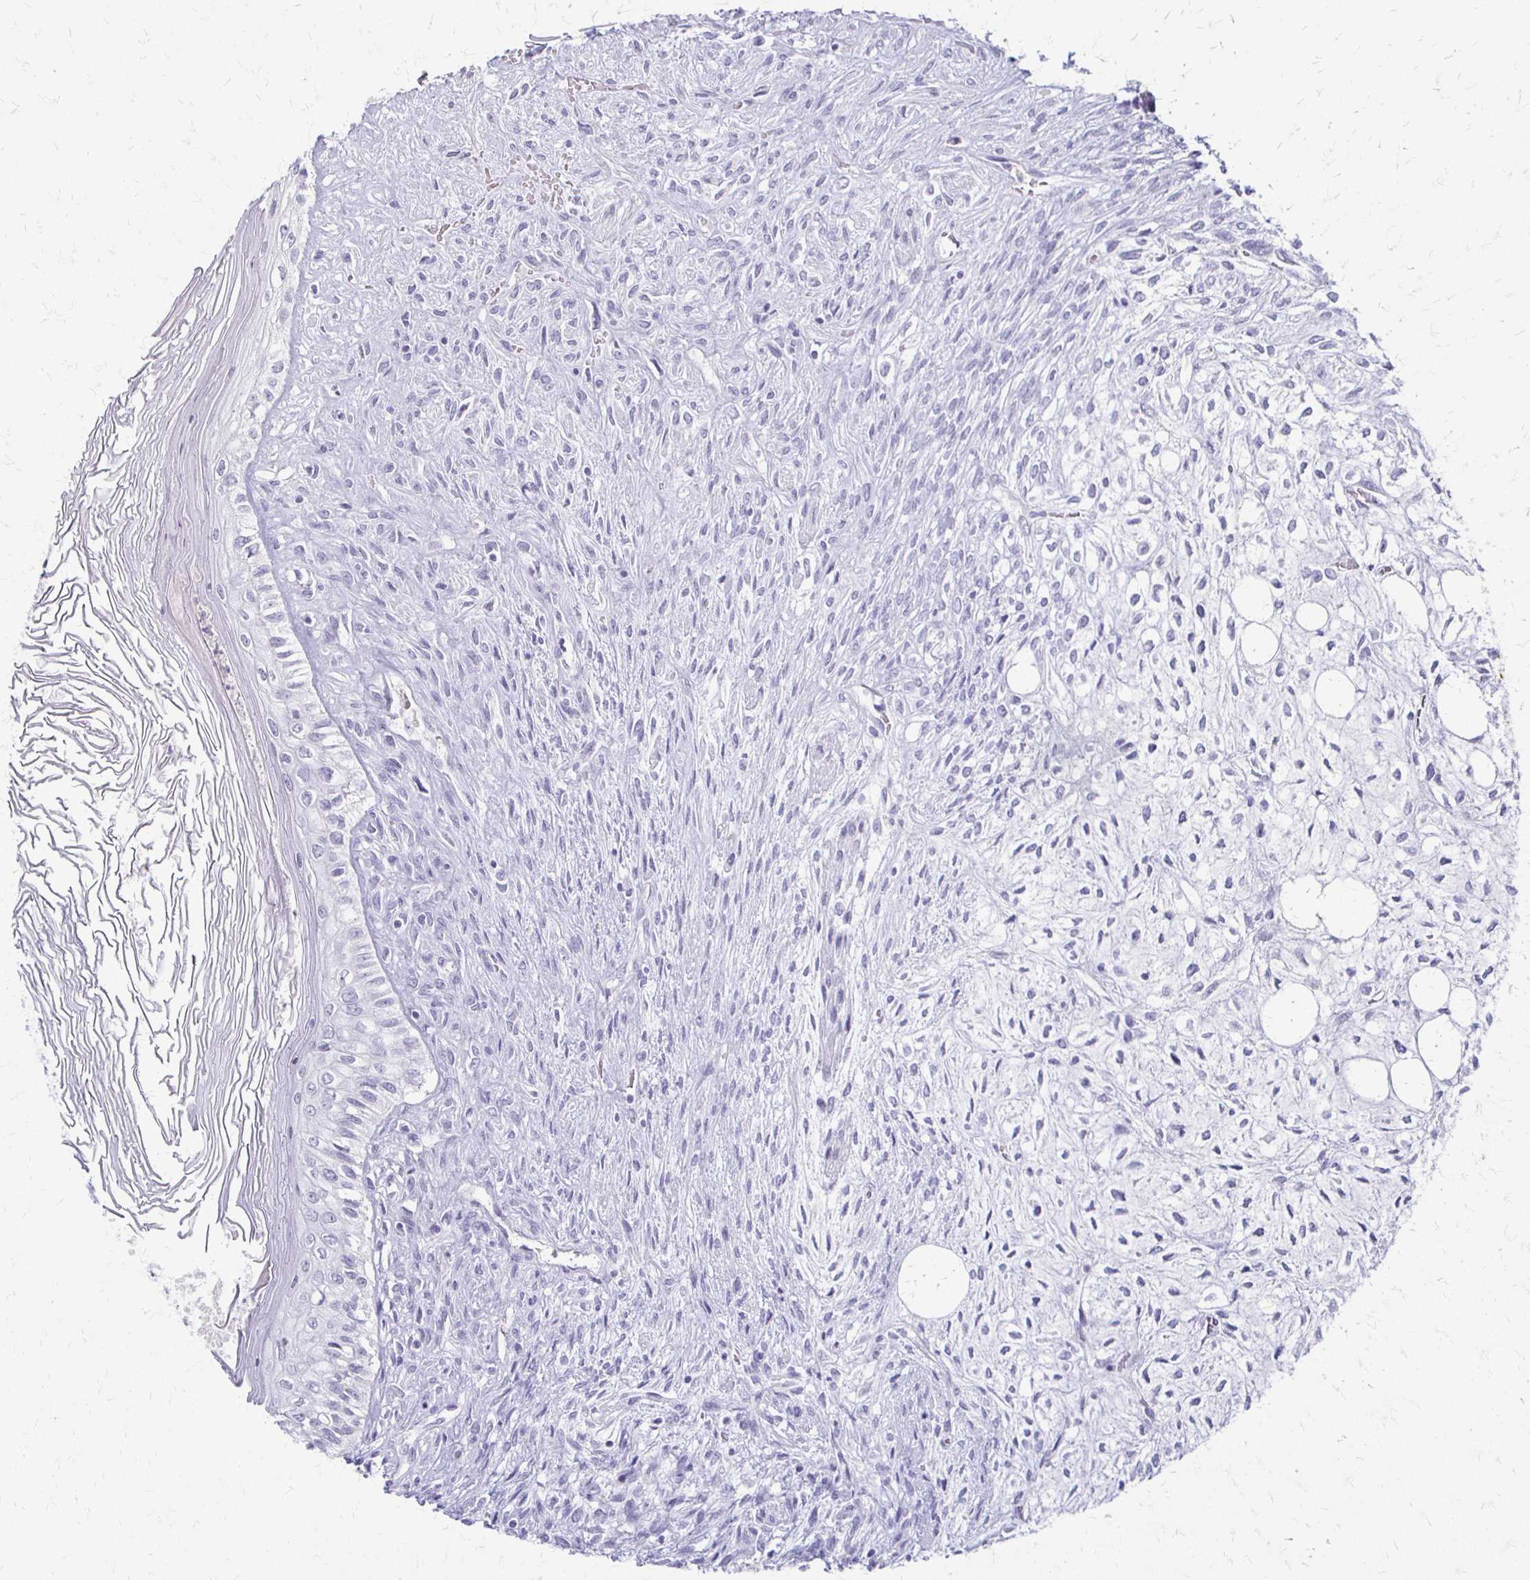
{"staining": {"intensity": "negative", "quantity": "none", "location": "none"}, "tissue": "testis cancer", "cell_type": "Tumor cells", "image_type": "cancer", "snomed": [{"axis": "morphology", "description": "Carcinoma, Embryonal, NOS"}, {"axis": "topography", "description": "Testis"}], "caption": "Immunohistochemical staining of embryonal carcinoma (testis) demonstrates no significant positivity in tumor cells.", "gene": "ACP5", "patient": {"sex": "male", "age": 37}}